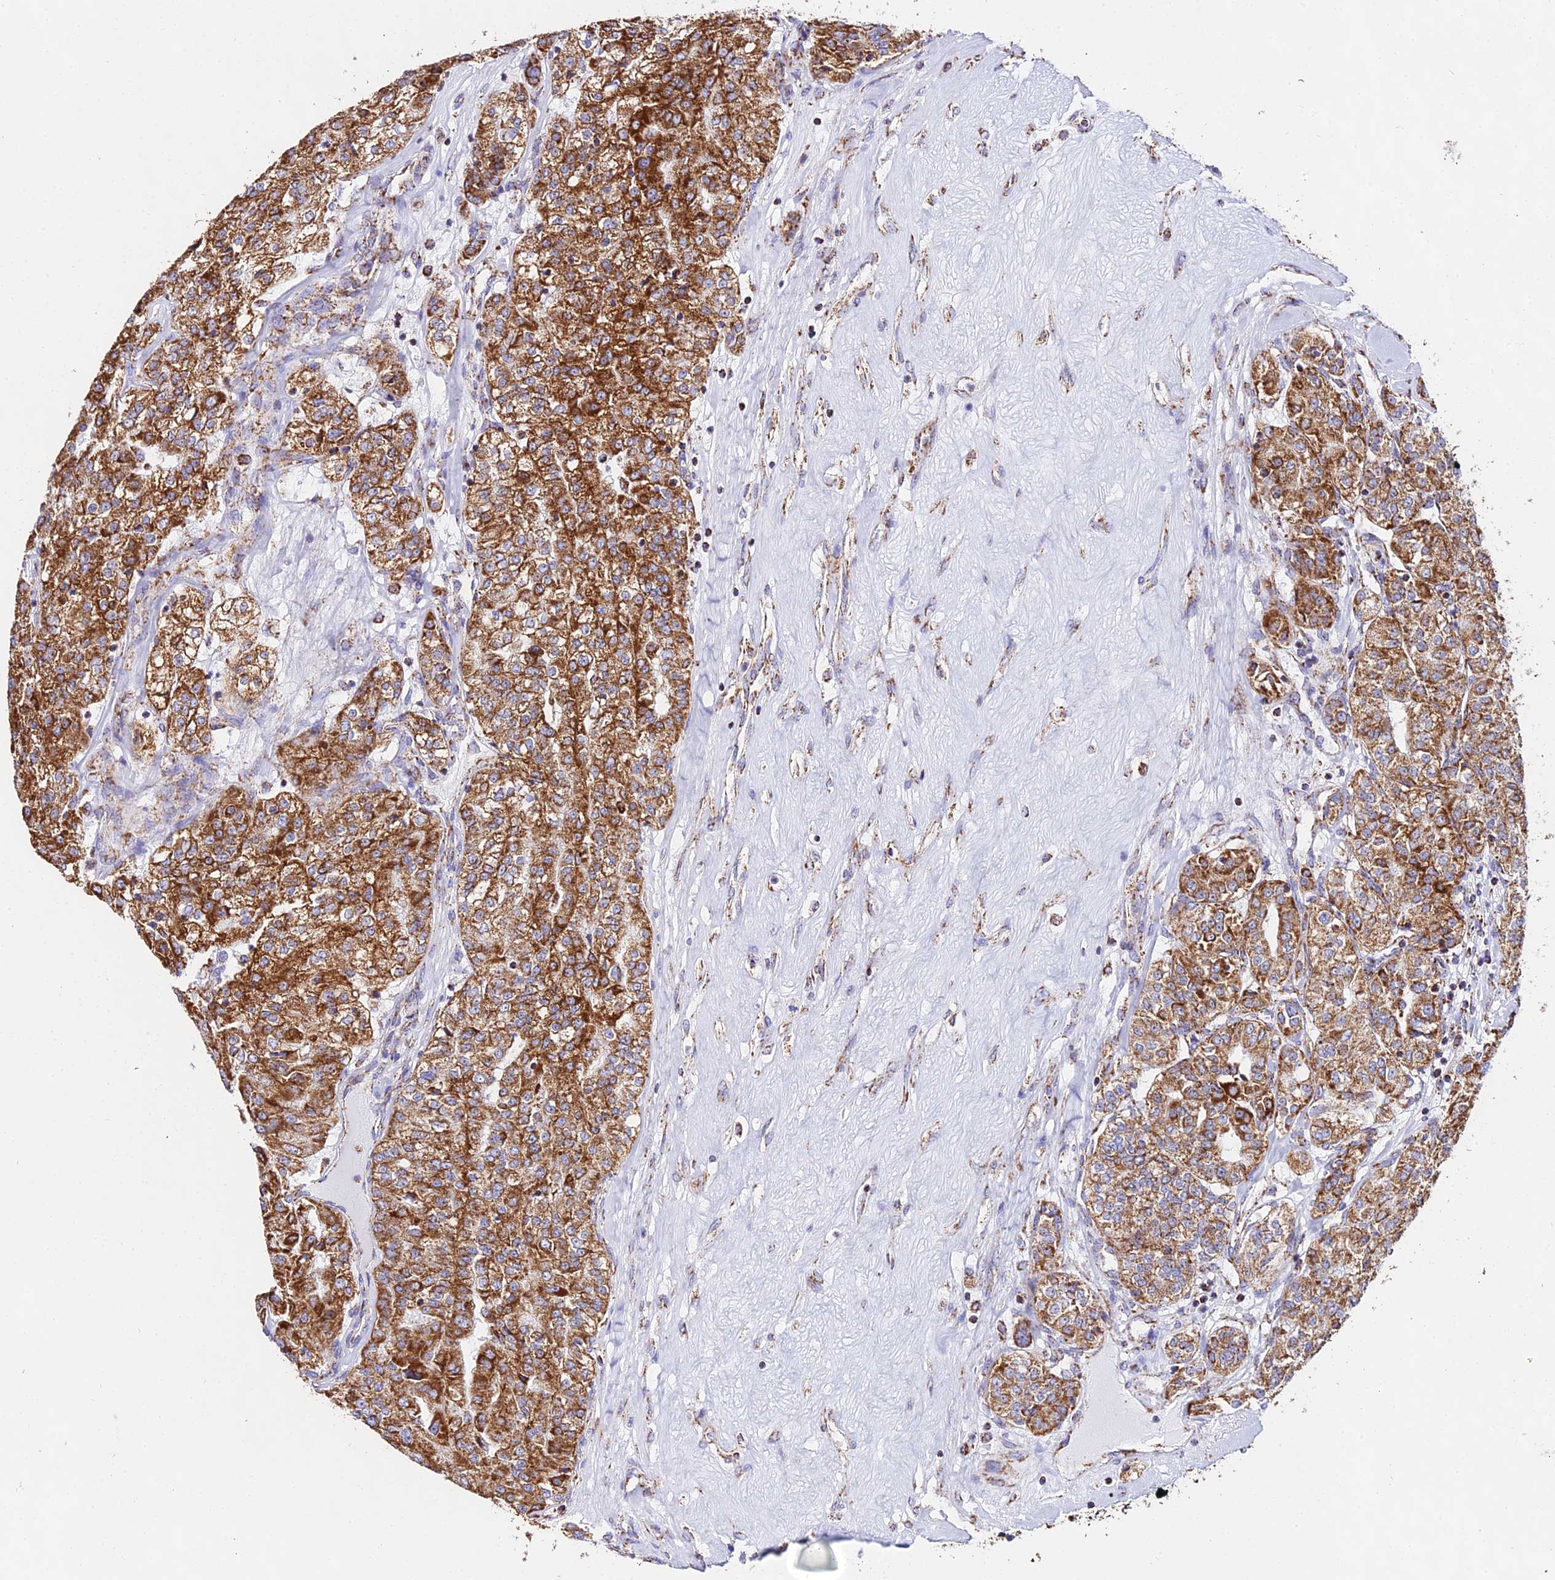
{"staining": {"intensity": "strong", "quantity": ">75%", "location": "cytoplasmic/membranous"}, "tissue": "renal cancer", "cell_type": "Tumor cells", "image_type": "cancer", "snomed": [{"axis": "morphology", "description": "Adenocarcinoma, NOS"}, {"axis": "topography", "description": "Kidney"}], "caption": "Renal adenocarcinoma stained for a protein (brown) exhibits strong cytoplasmic/membranous positive positivity in approximately >75% of tumor cells.", "gene": "ATP5PD", "patient": {"sex": "female", "age": 63}}